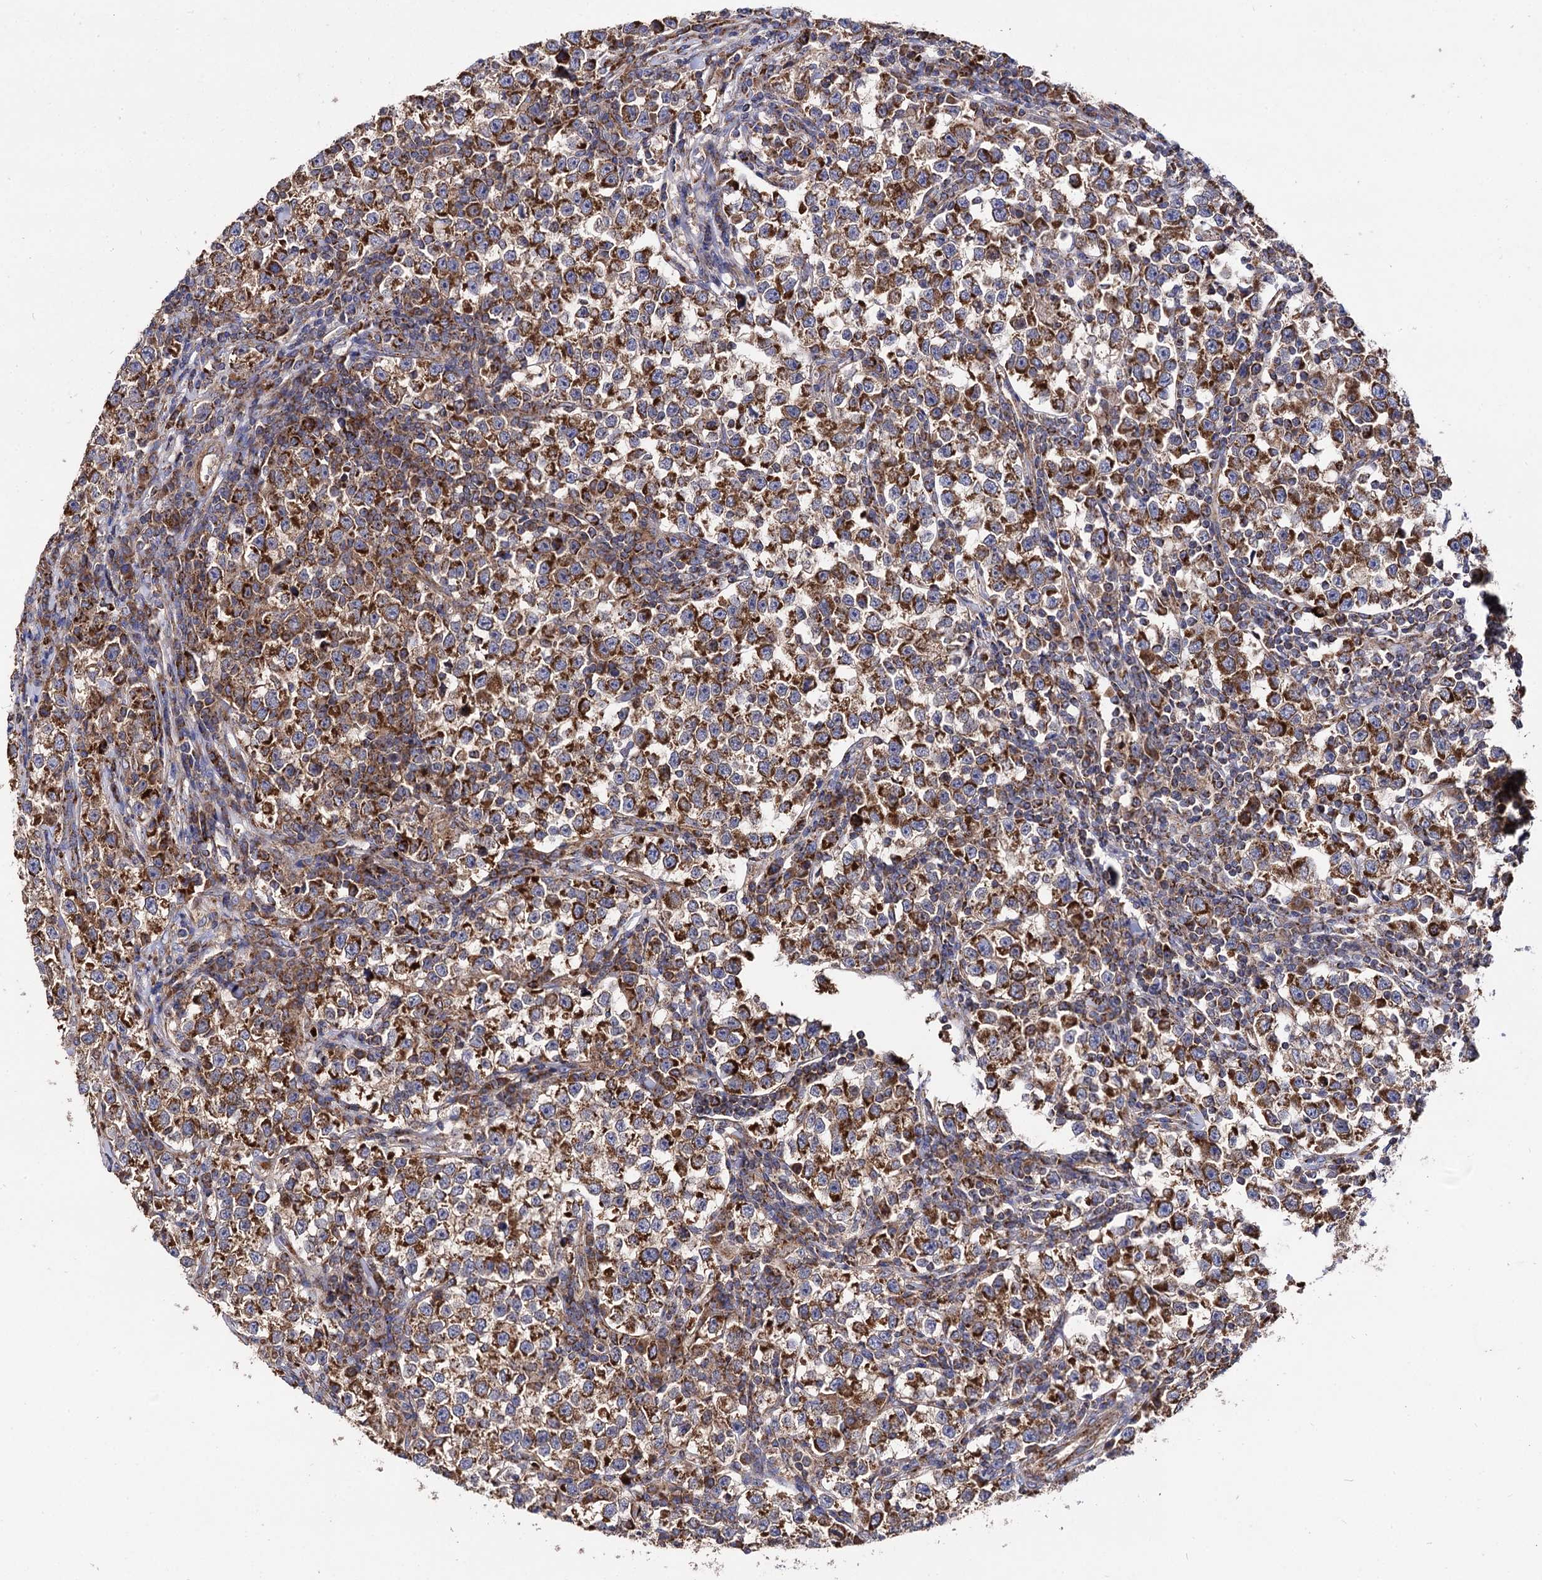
{"staining": {"intensity": "strong", "quantity": ">75%", "location": "cytoplasmic/membranous"}, "tissue": "testis cancer", "cell_type": "Tumor cells", "image_type": "cancer", "snomed": [{"axis": "morphology", "description": "Normal tissue, NOS"}, {"axis": "morphology", "description": "Seminoma, NOS"}, {"axis": "topography", "description": "Testis"}], "caption": "Testis seminoma stained with a protein marker demonstrates strong staining in tumor cells.", "gene": "IQCH", "patient": {"sex": "male", "age": 43}}